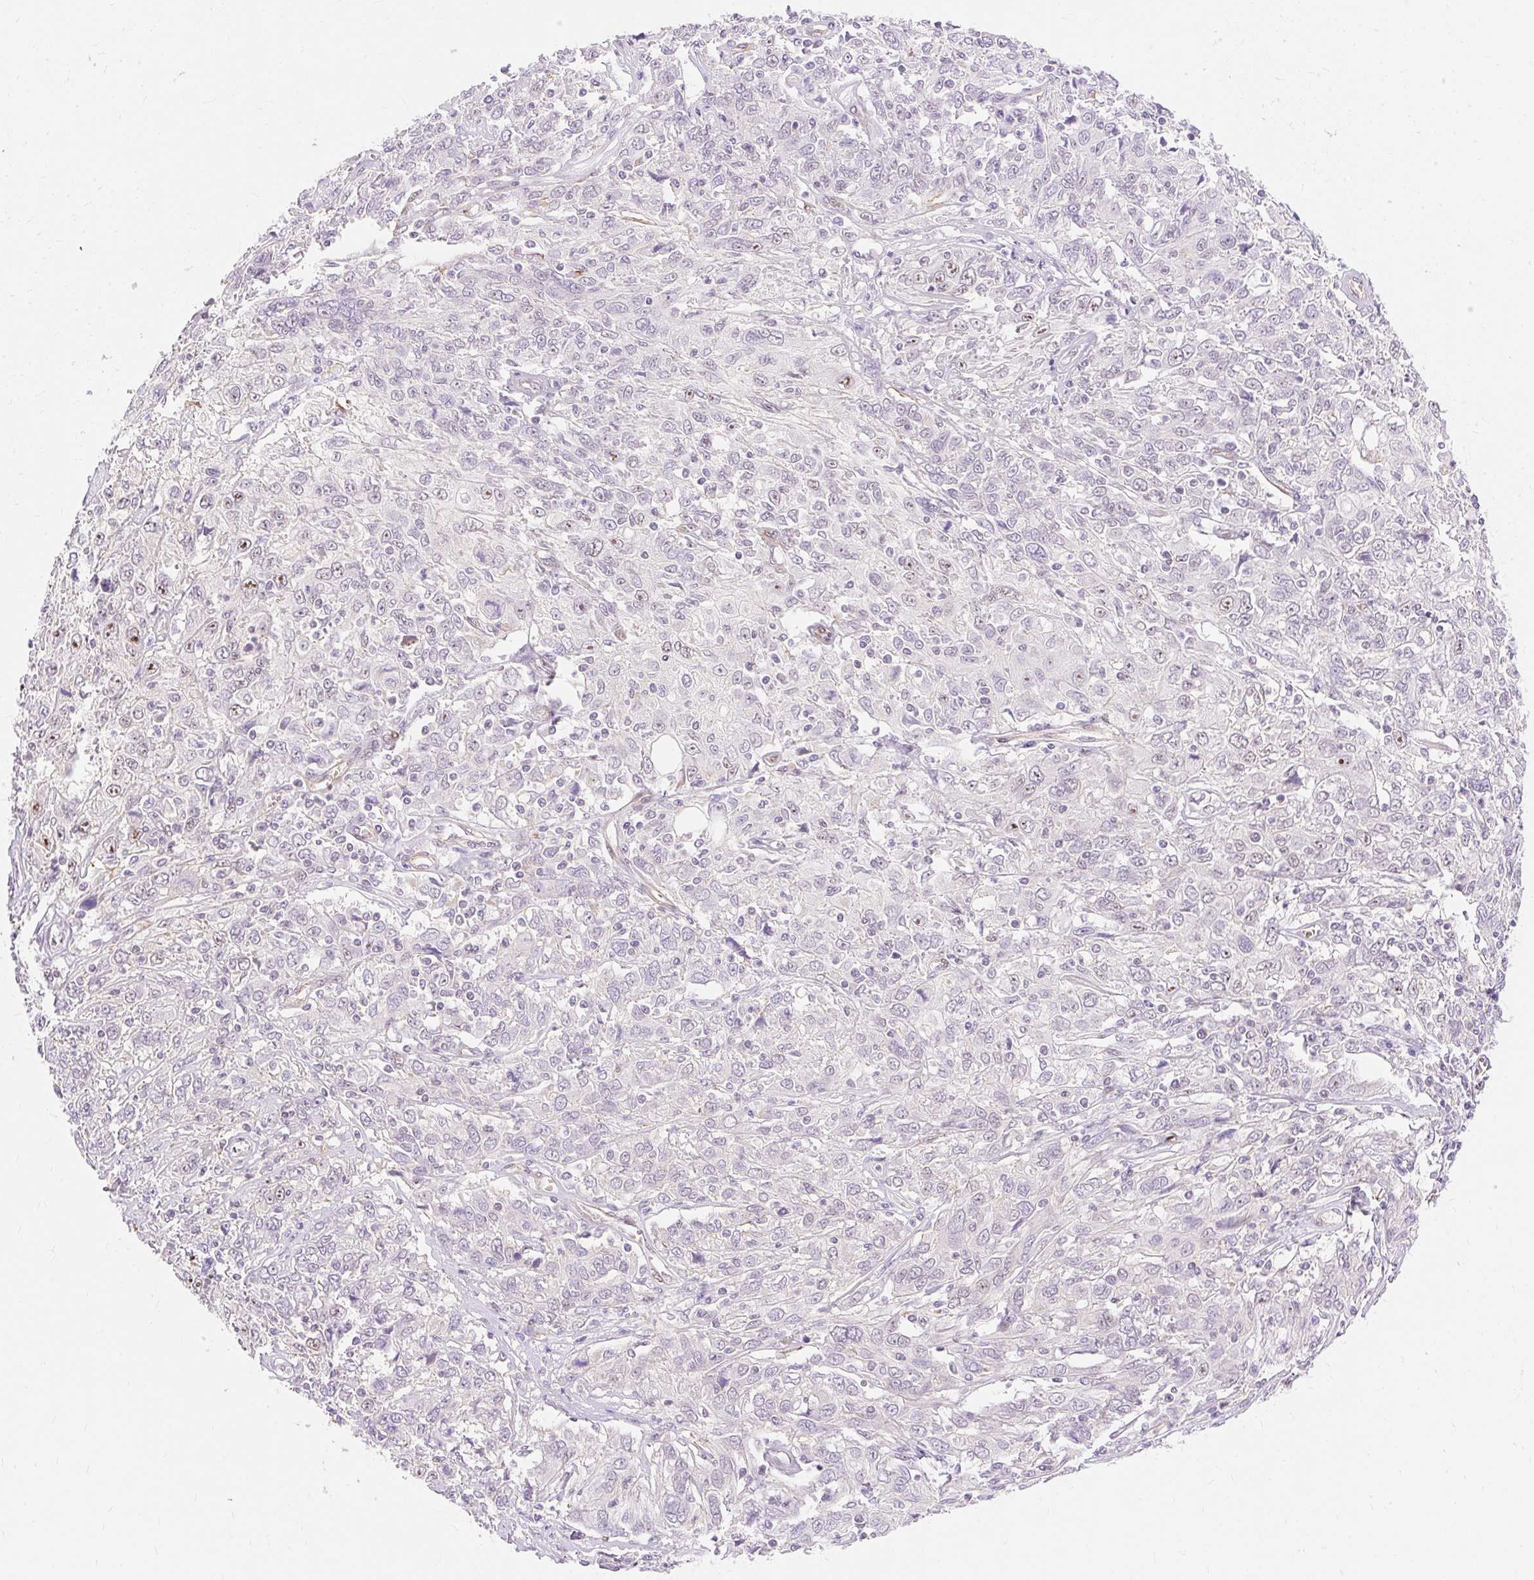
{"staining": {"intensity": "moderate", "quantity": "<25%", "location": "nuclear"}, "tissue": "cervical cancer", "cell_type": "Tumor cells", "image_type": "cancer", "snomed": [{"axis": "morphology", "description": "Squamous cell carcinoma, NOS"}, {"axis": "topography", "description": "Cervix"}], "caption": "The histopathology image shows a brown stain indicating the presence of a protein in the nuclear of tumor cells in cervical cancer (squamous cell carcinoma).", "gene": "OBP2A", "patient": {"sex": "female", "age": 46}}